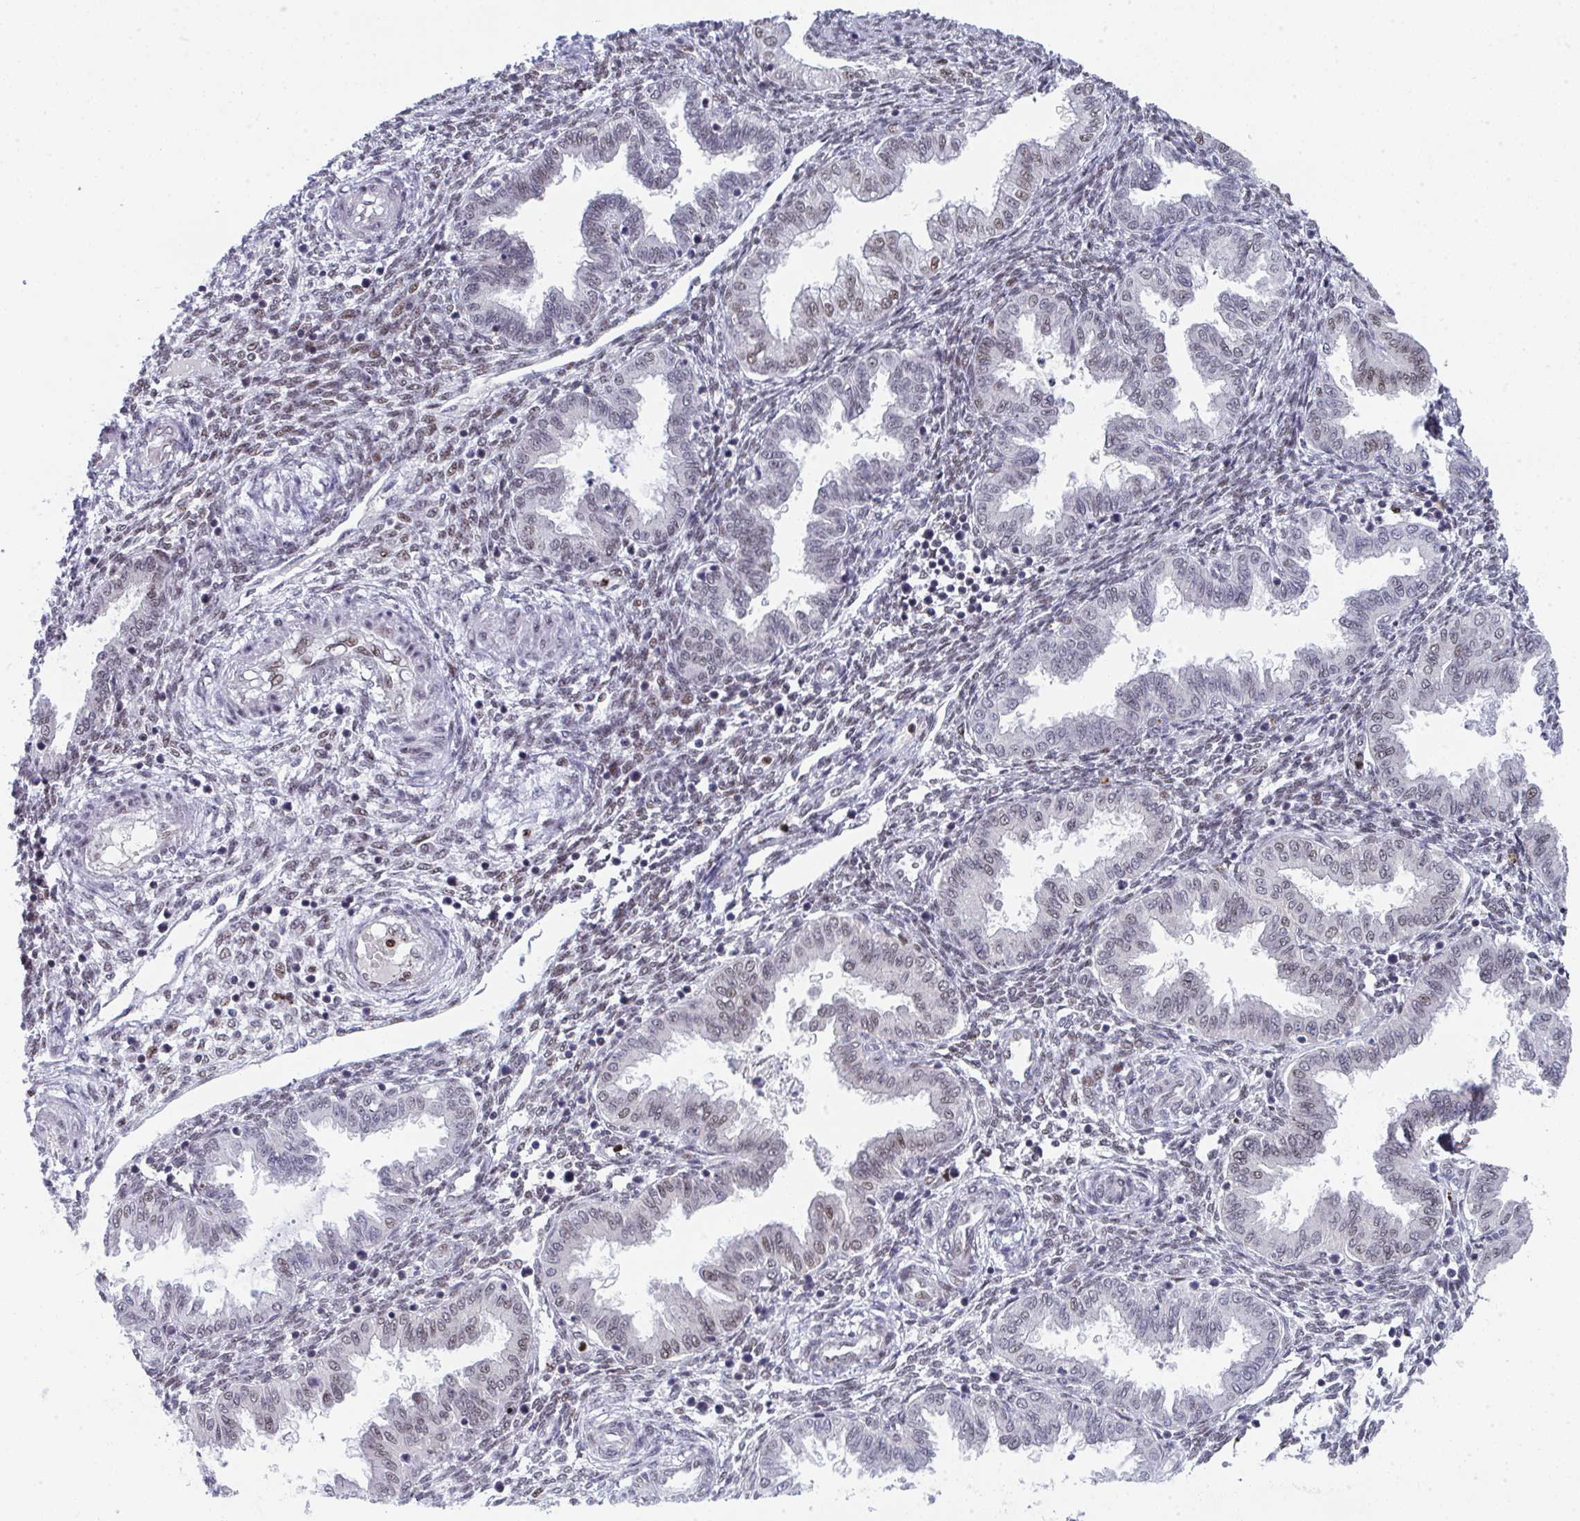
{"staining": {"intensity": "weak", "quantity": "<25%", "location": "nuclear"}, "tissue": "endometrium", "cell_type": "Cells in endometrial stroma", "image_type": "normal", "snomed": [{"axis": "morphology", "description": "Normal tissue, NOS"}, {"axis": "topography", "description": "Endometrium"}], "caption": "High magnification brightfield microscopy of unremarkable endometrium stained with DAB (3,3'-diaminobenzidine) (brown) and counterstained with hematoxylin (blue): cells in endometrial stroma show no significant positivity. Brightfield microscopy of immunohistochemistry stained with DAB (brown) and hematoxylin (blue), captured at high magnification.", "gene": "JDP2", "patient": {"sex": "female", "age": 33}}